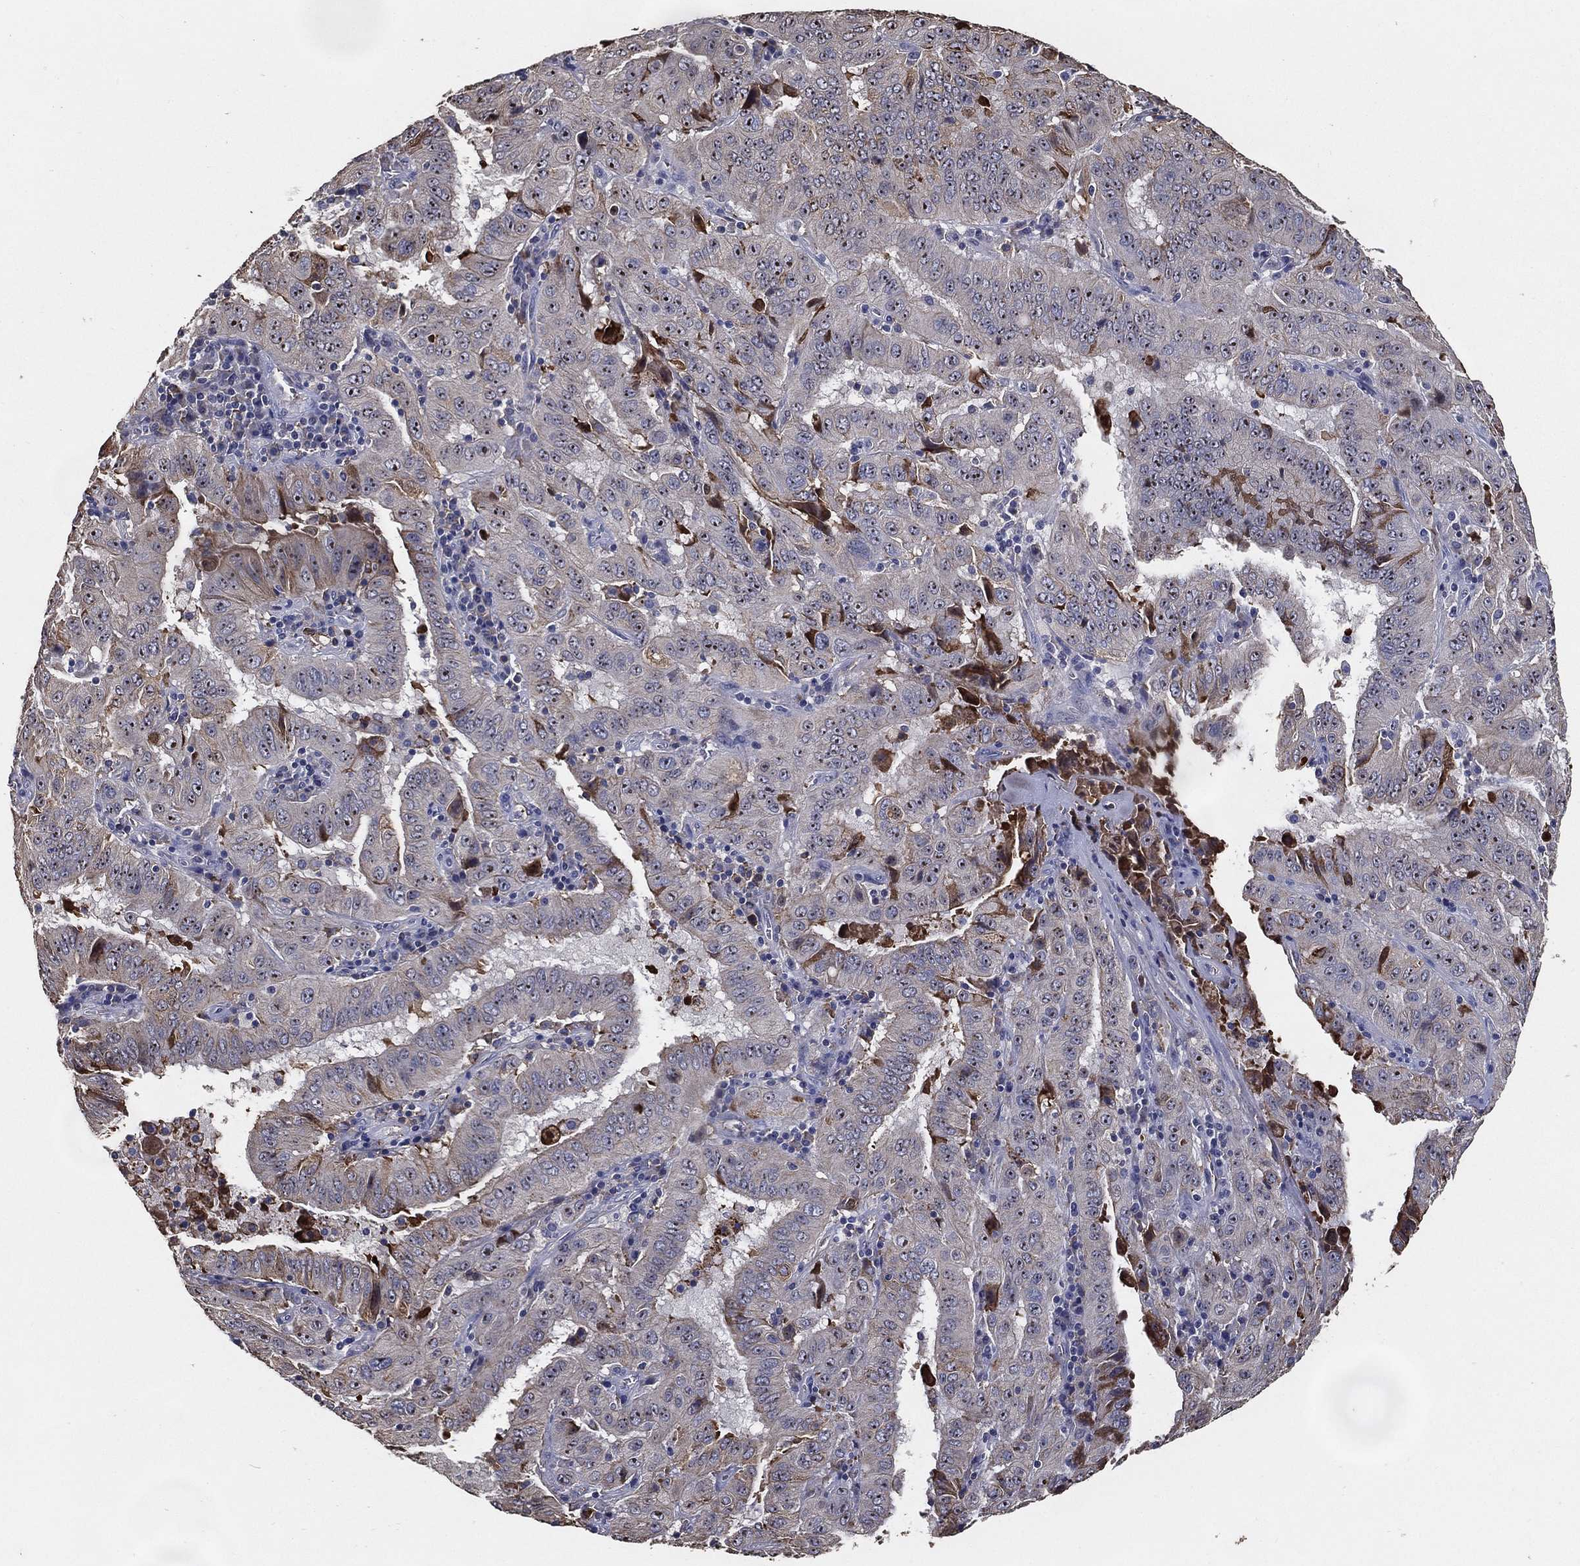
{"staining": {"intensity": "moderate", "quantity": "<25%", "location": "cytoplasmic/membranous"}, "tissue": "pancreatic cancer", "cell_type": "Tumor cells", "image_type": "cancer", "snomed": [{"axis": "morphology", "description": "Adenocarcinoma, NOS"}, {"axis": "topography", "description": "Pancreas"}], "caption": "Brown immunohistochemical staining in human pancreatic adenocarcinoma reveals moderate cytoplasmic/membranous staining in about <25% of tumor cells.", "gene": "EFNA1", "patient": {"sex": "male", "age": 63}}